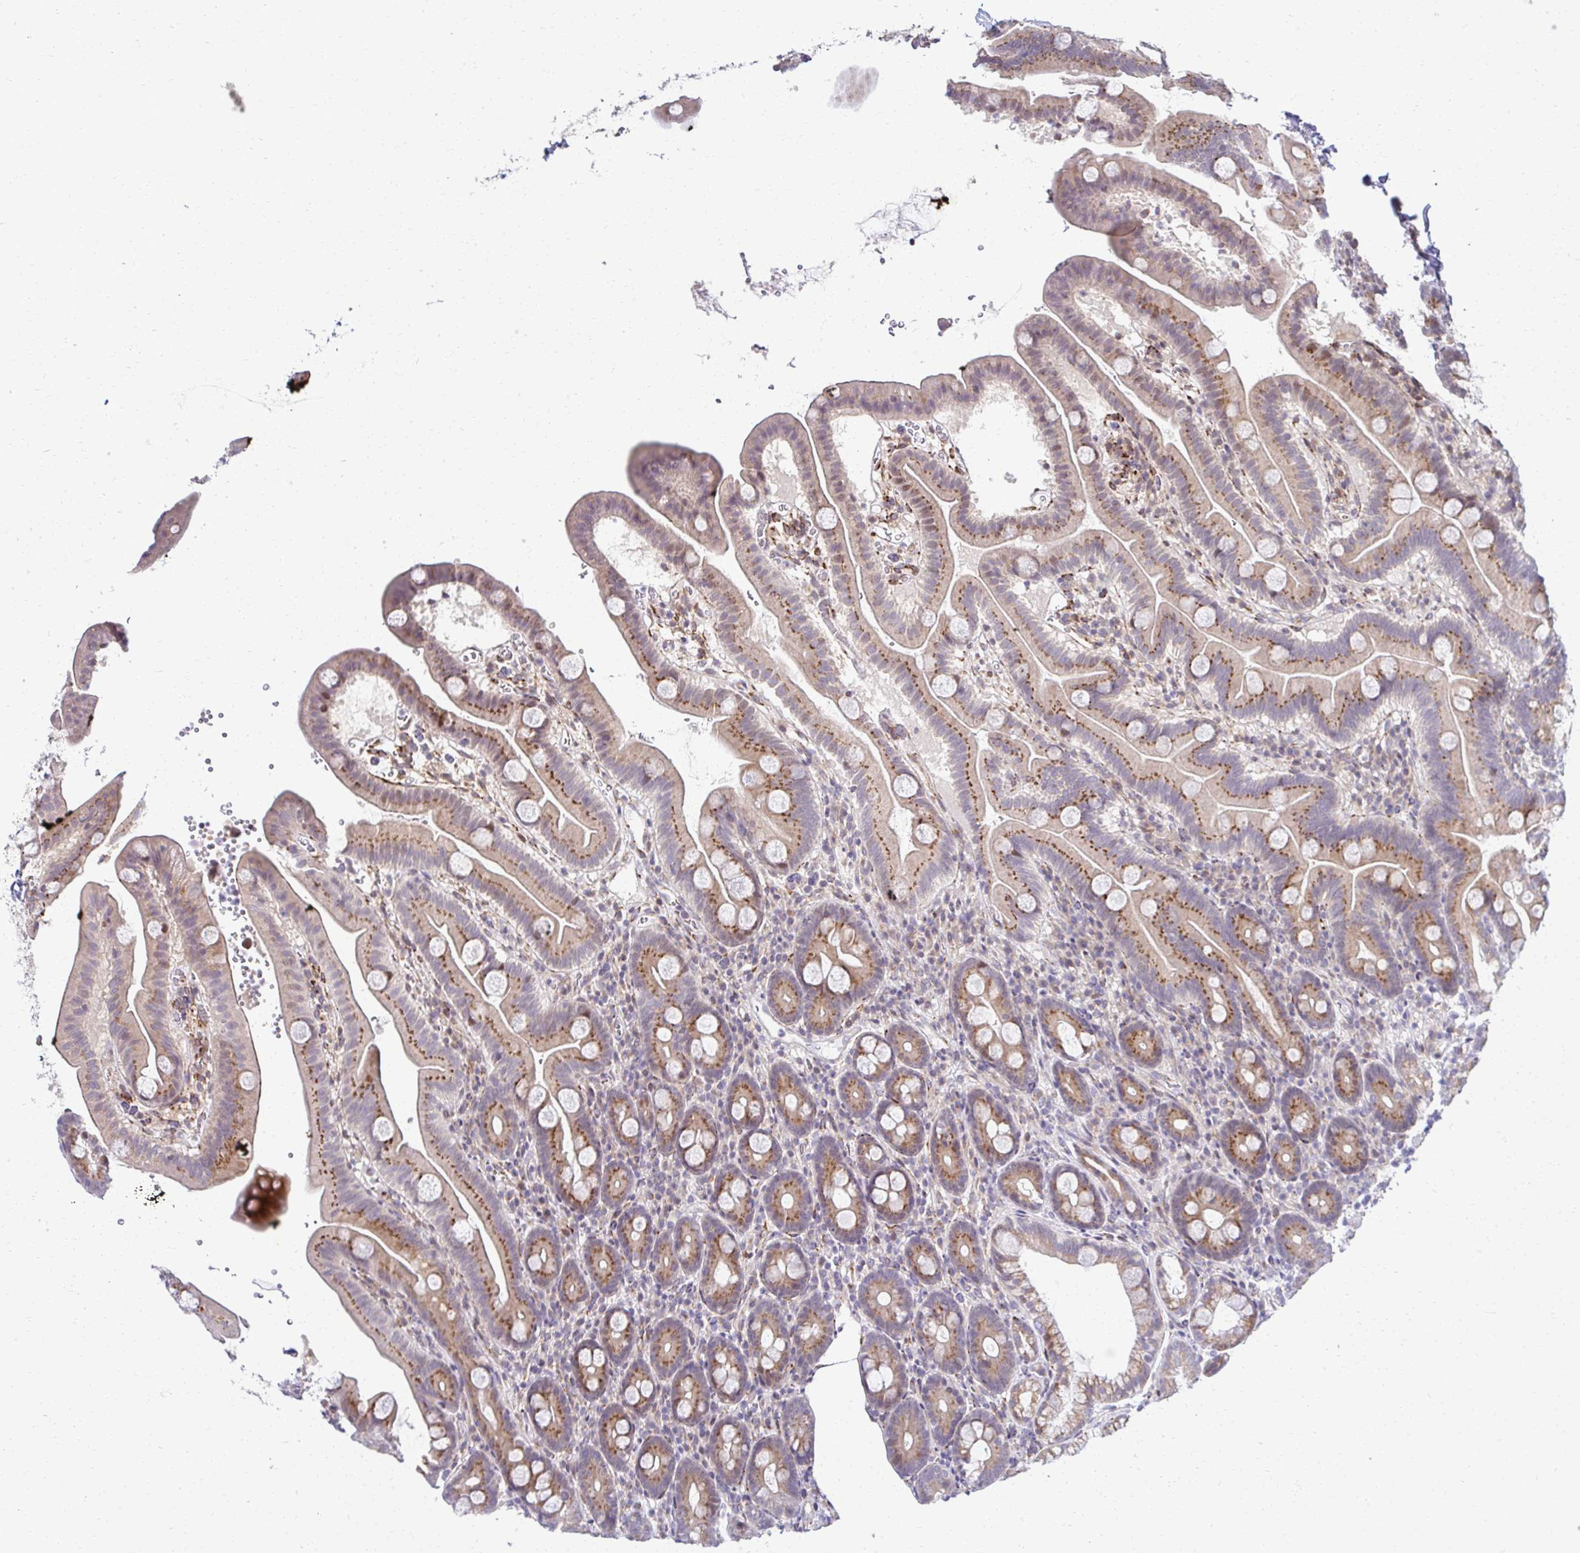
{"staining": {"intensity": "moderate", "quantity": ">75%", "location": "cytoplasmic/membranous"}, "tissue": "duodenum", "cell_type": "Glandular cells", "image_type": "normal", "snomed": [{"axis": "morphology", "description": "Normal tissue, NOS"}, {"axis": "topography", "description": "Duodenum"}], "caption": "High-power microscopy captured an immunohistochemistry (IHC) micrograph of normal duodenum, revealing moderate cytoplasmic/membranous positivity in about >75% of glandular cells.", "gene": "HPS1", "patient": {"sex": "male", "age": 59}}